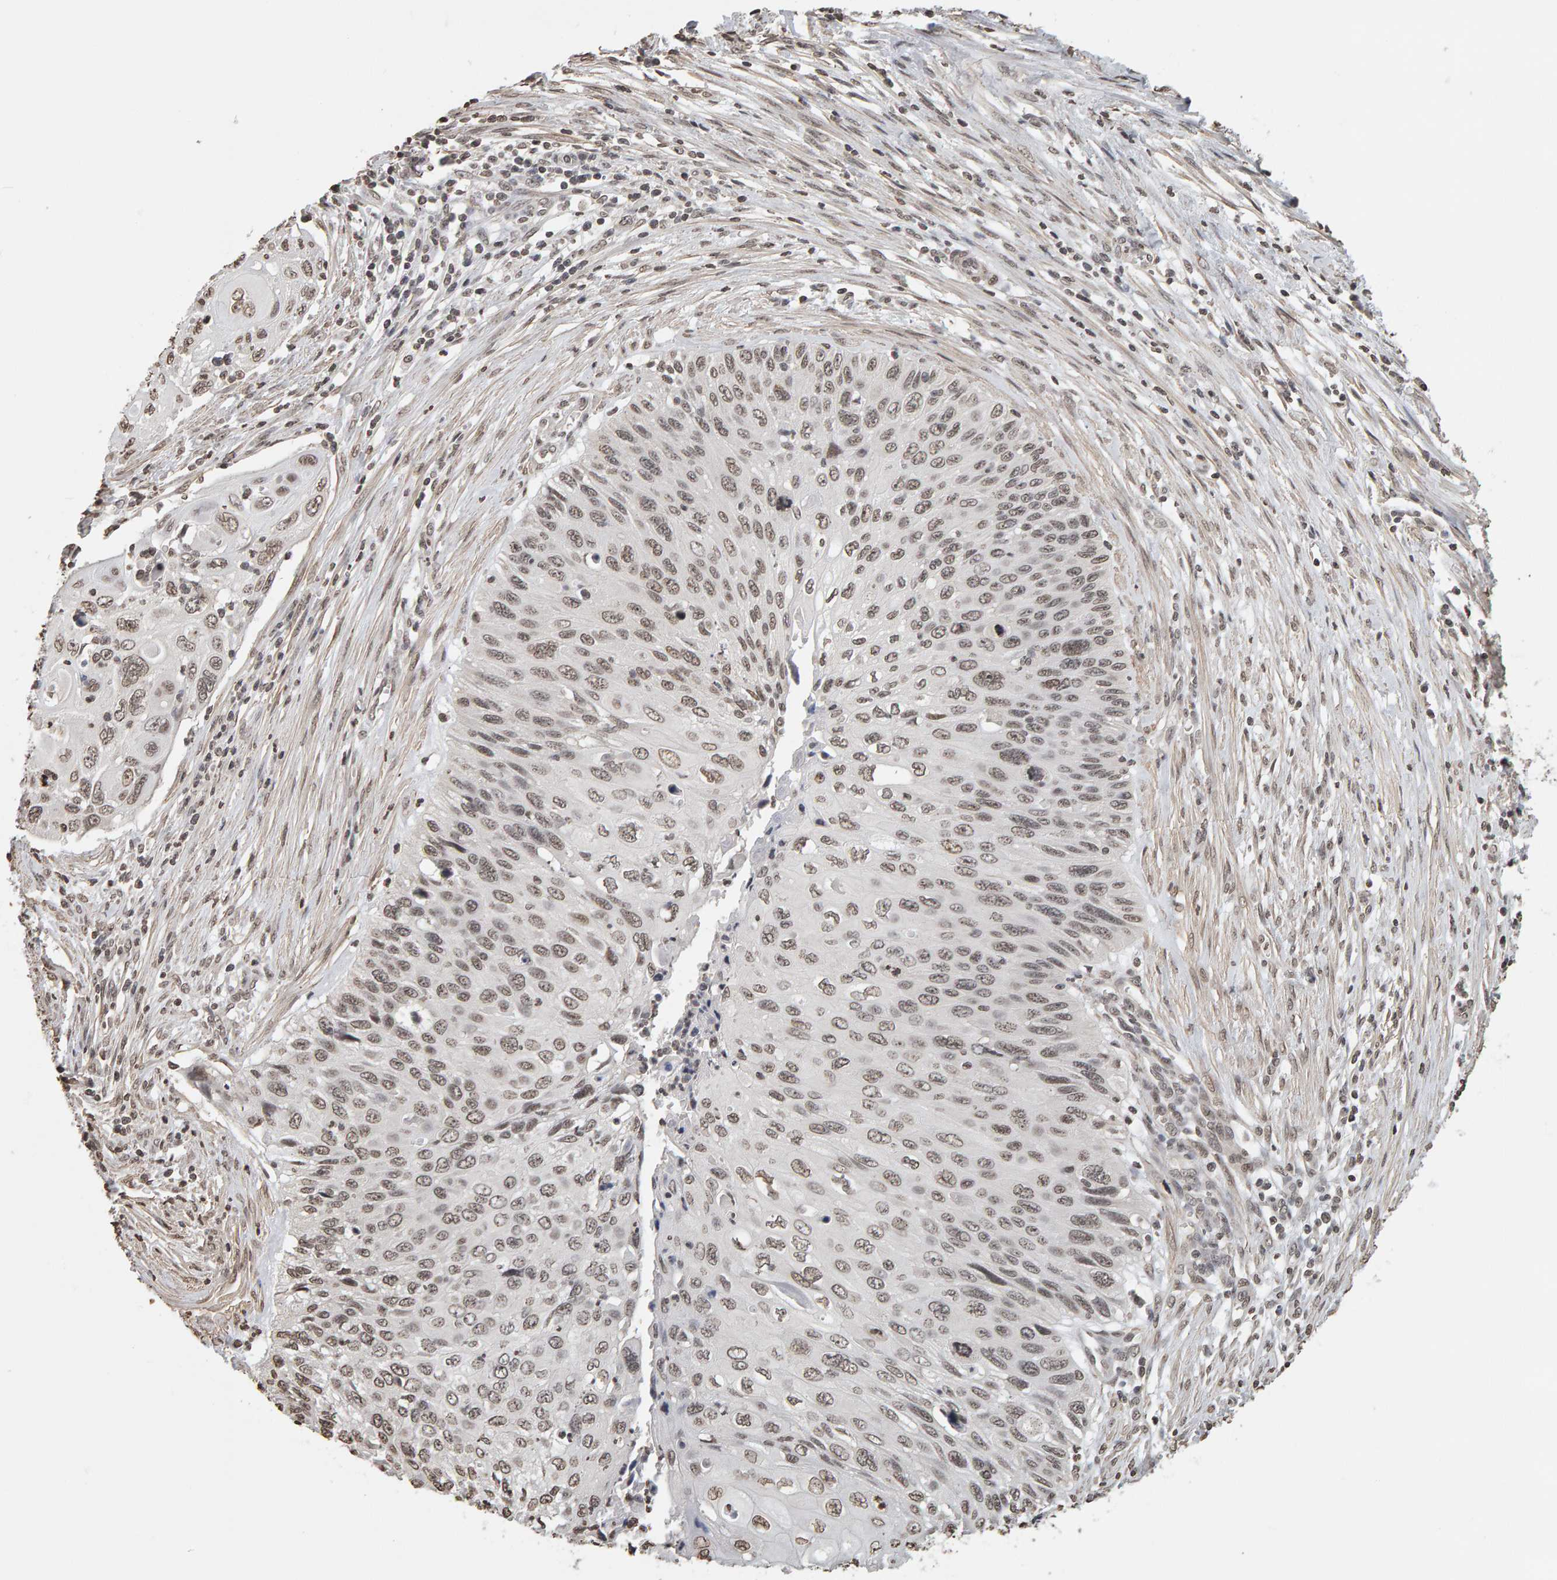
{"staining": {"intensity": "weak", "quantity": ">75%", "location": "nuclear"}, "tissue": "cervical cancer", "cell_type": "Tumor cells", "image_type": "cancer", "snomed": [{"axis": "morphology", "description": "Squamous cell carcinoma, NOS"}, {"axis": "topography", "description": "Cervix"}], "caption": "Immunohistochemical staining of human squamous cell carcinoma (cervical) displays weak nuclear protein positivity in approximately >75% of tumor cells.", "gene": "AFF4", "patient": {"sex": "female", "age": 70}}